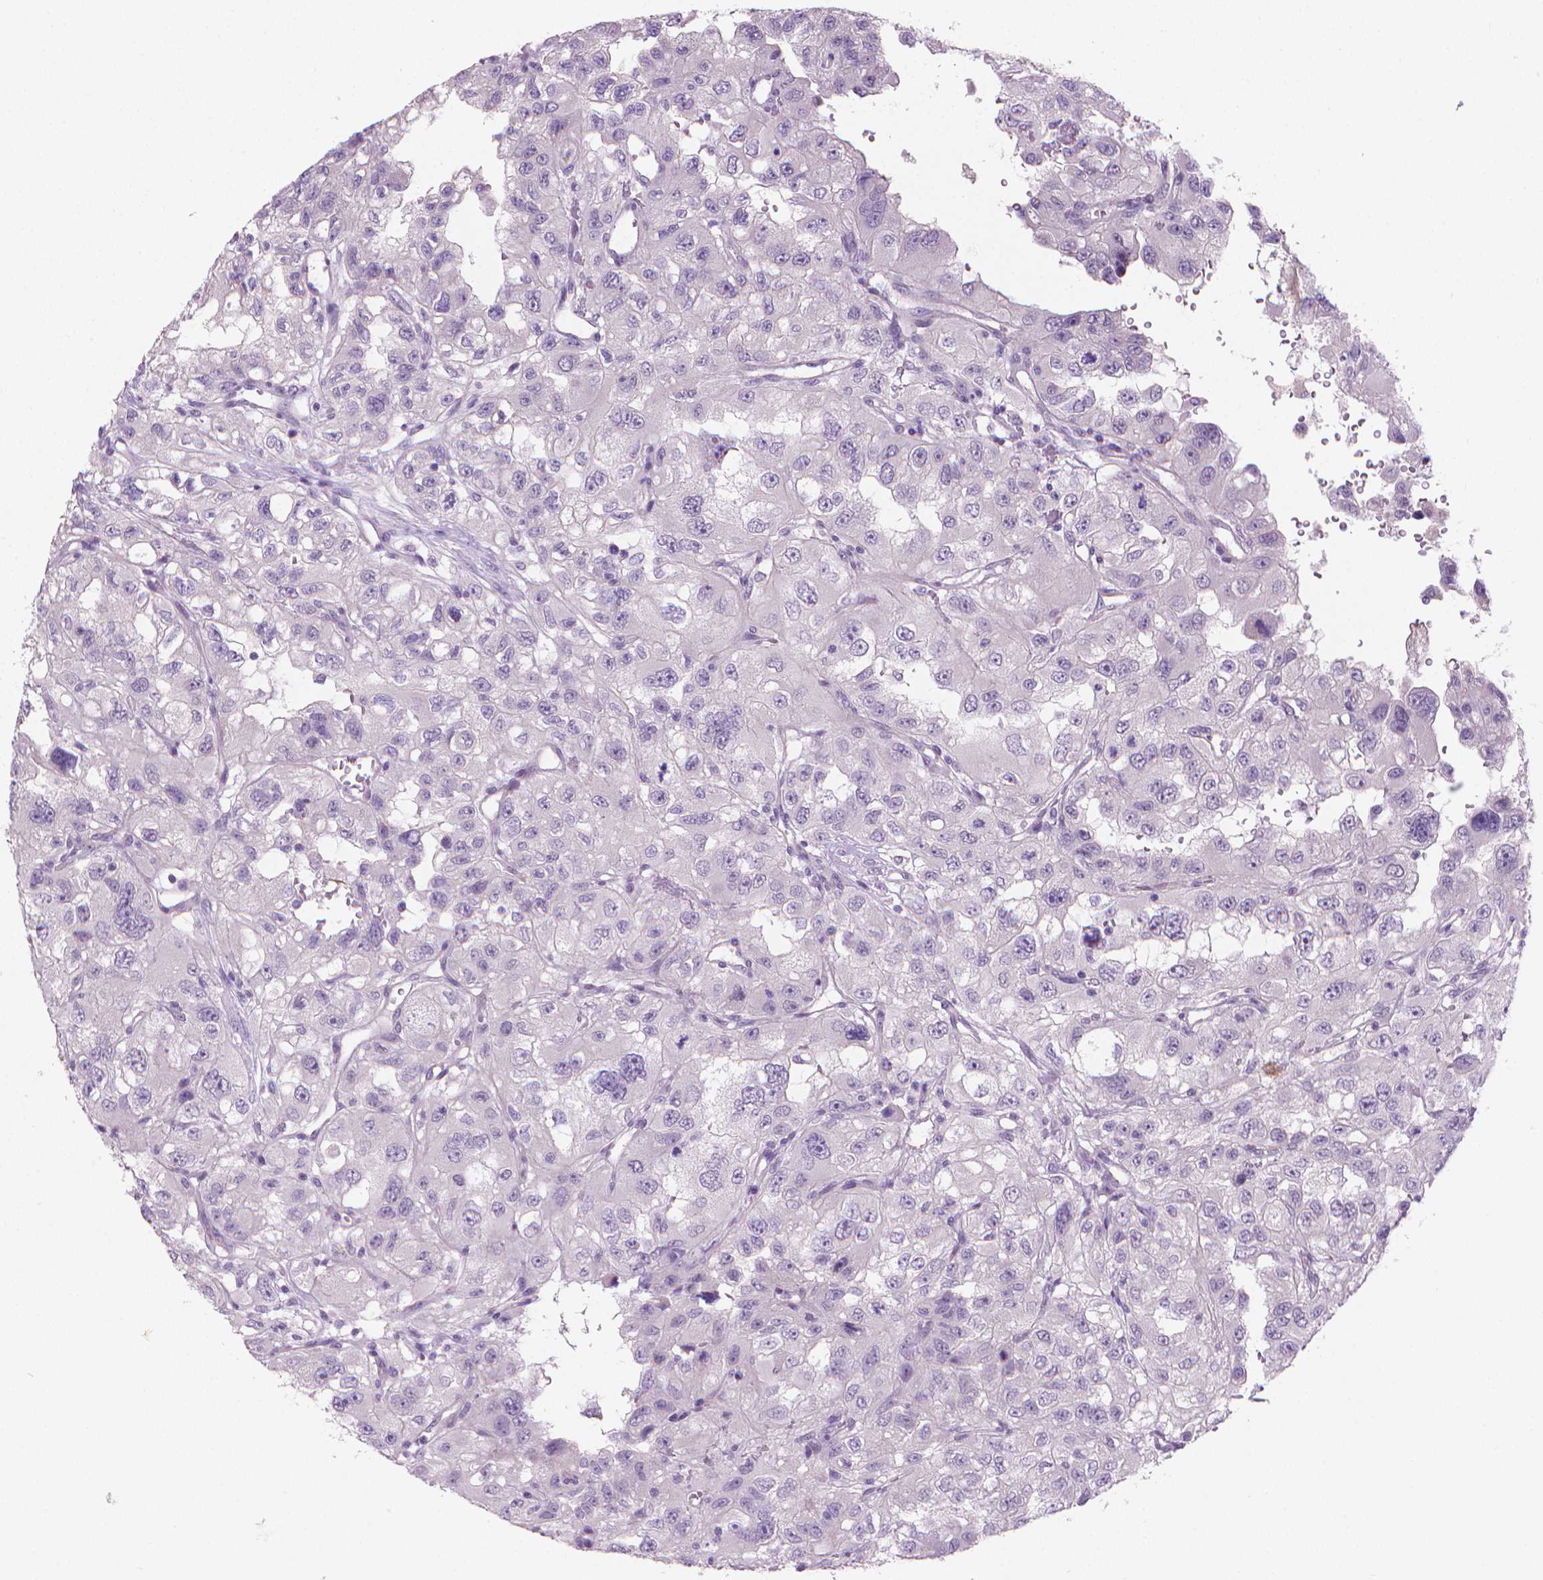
{"staining": {"intensity": "negative", "quantity": "none", "location": "none"}, "tissue": "renal cancer", "cell_type": "Tumor cells", "image_type": "cancer", "snomed": [{"axis": "morphology", "description": "Adenocarcinoma, NOS"}, {"axis": "topography", "description": "Kidney"}], "caption": "Renal adenocarcinoma was stained to show a protein in brown. There is no significant expression in tumor cells. (DAB (3,3'-diaminobenzidine) immunohistochemistry (IHC) visualized using brightfield microscopy, high magnification).", "gene": "GSDMA", "patient": {"sex": "male", "age": 64}}